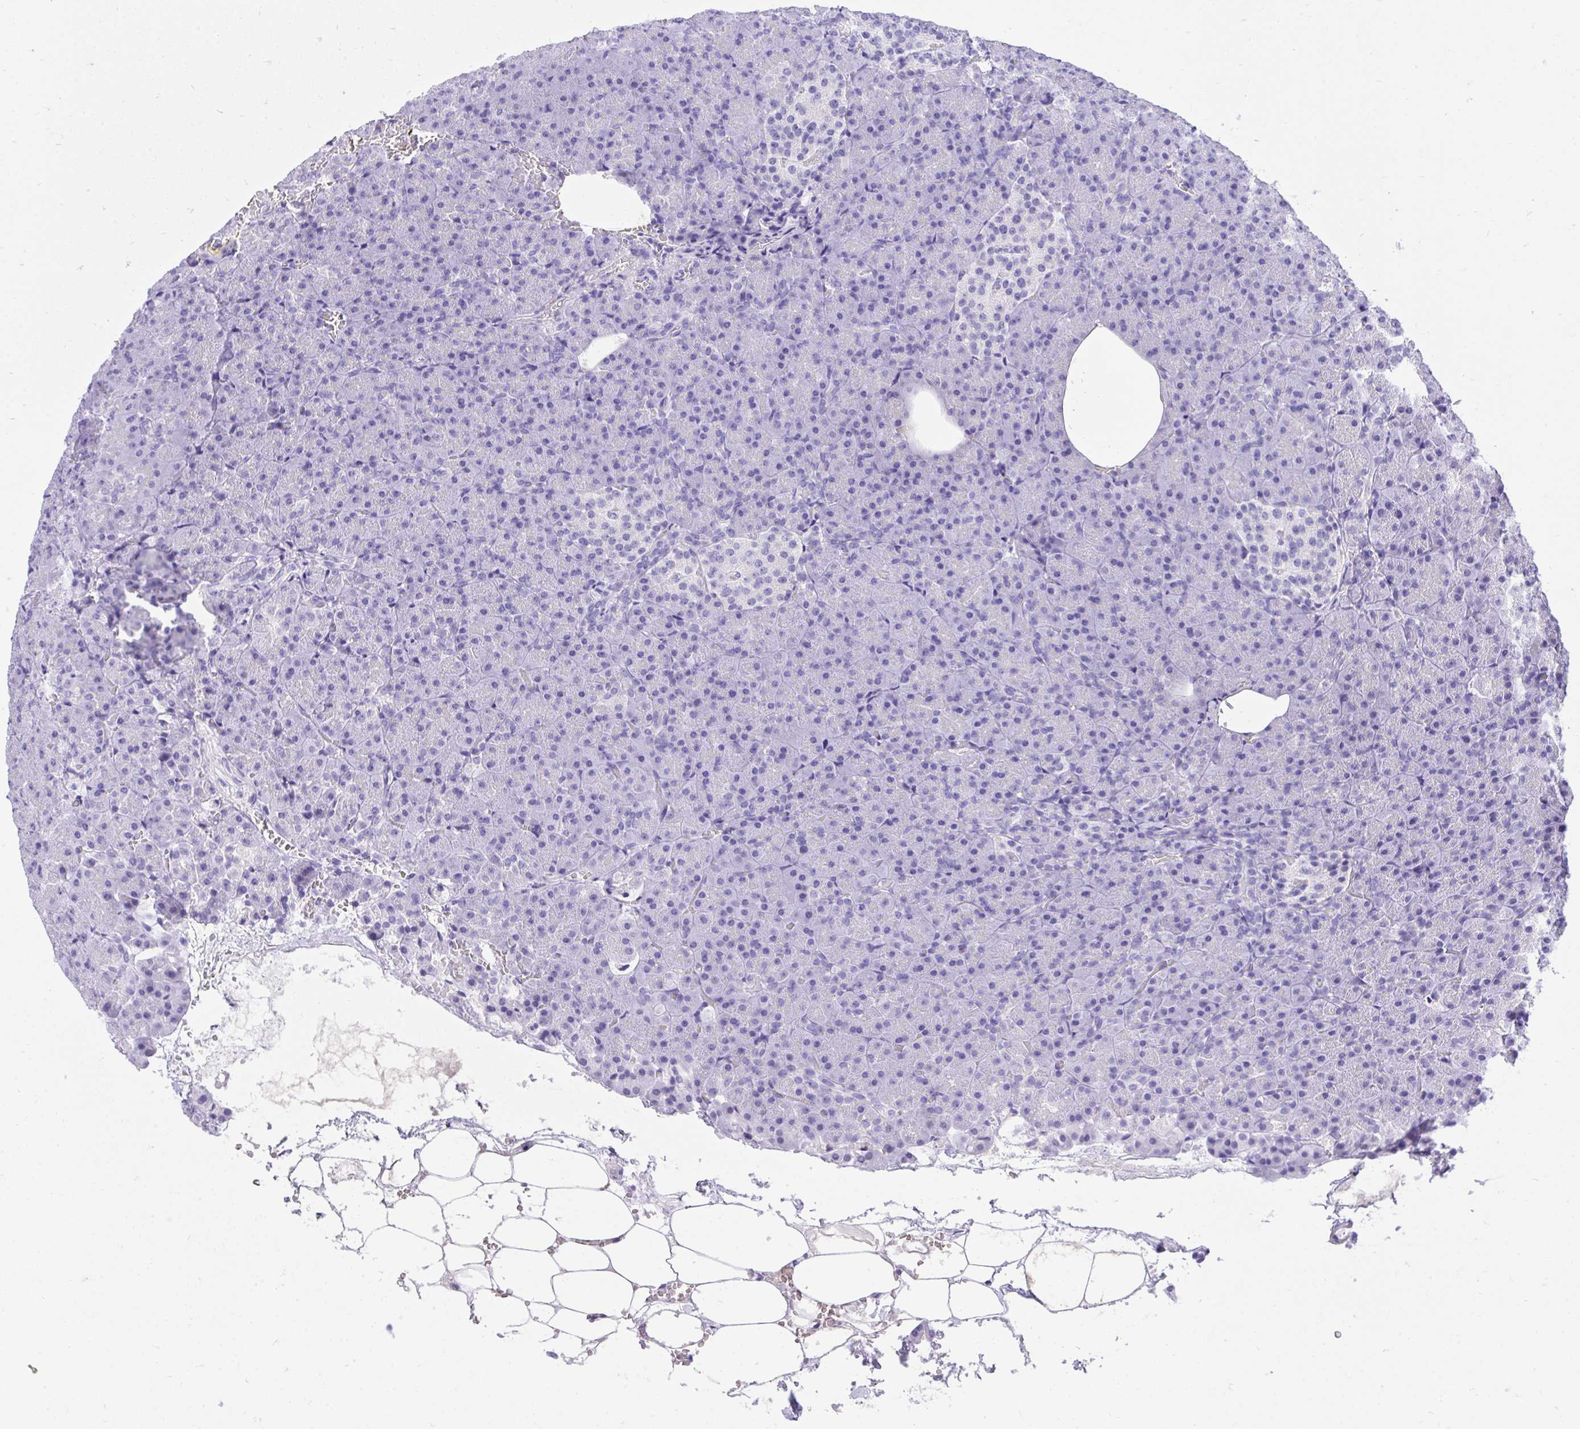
{"staining": {"intensity": "negative", "quantity": "none", "location": "none"}, "tissue": "pancreas", "cell_type": "Exocrine glandular cells", "image_type": "normal", "snomed": [{"axis": "morphology", "description": "Normal tissue, NOS"}, {"axis": "topography", "description": "Pancreas"}], "caption": "Immunohistochemistry (IHC) photomicrograph of benign pancreas: human pancreas stained with DAB (3,3'-diaminobenzidine) reveals no significant protein staining in exocrine glandular cells.", "gene": "KCNN4", "patient": {"sex": "female", "age": 74}}